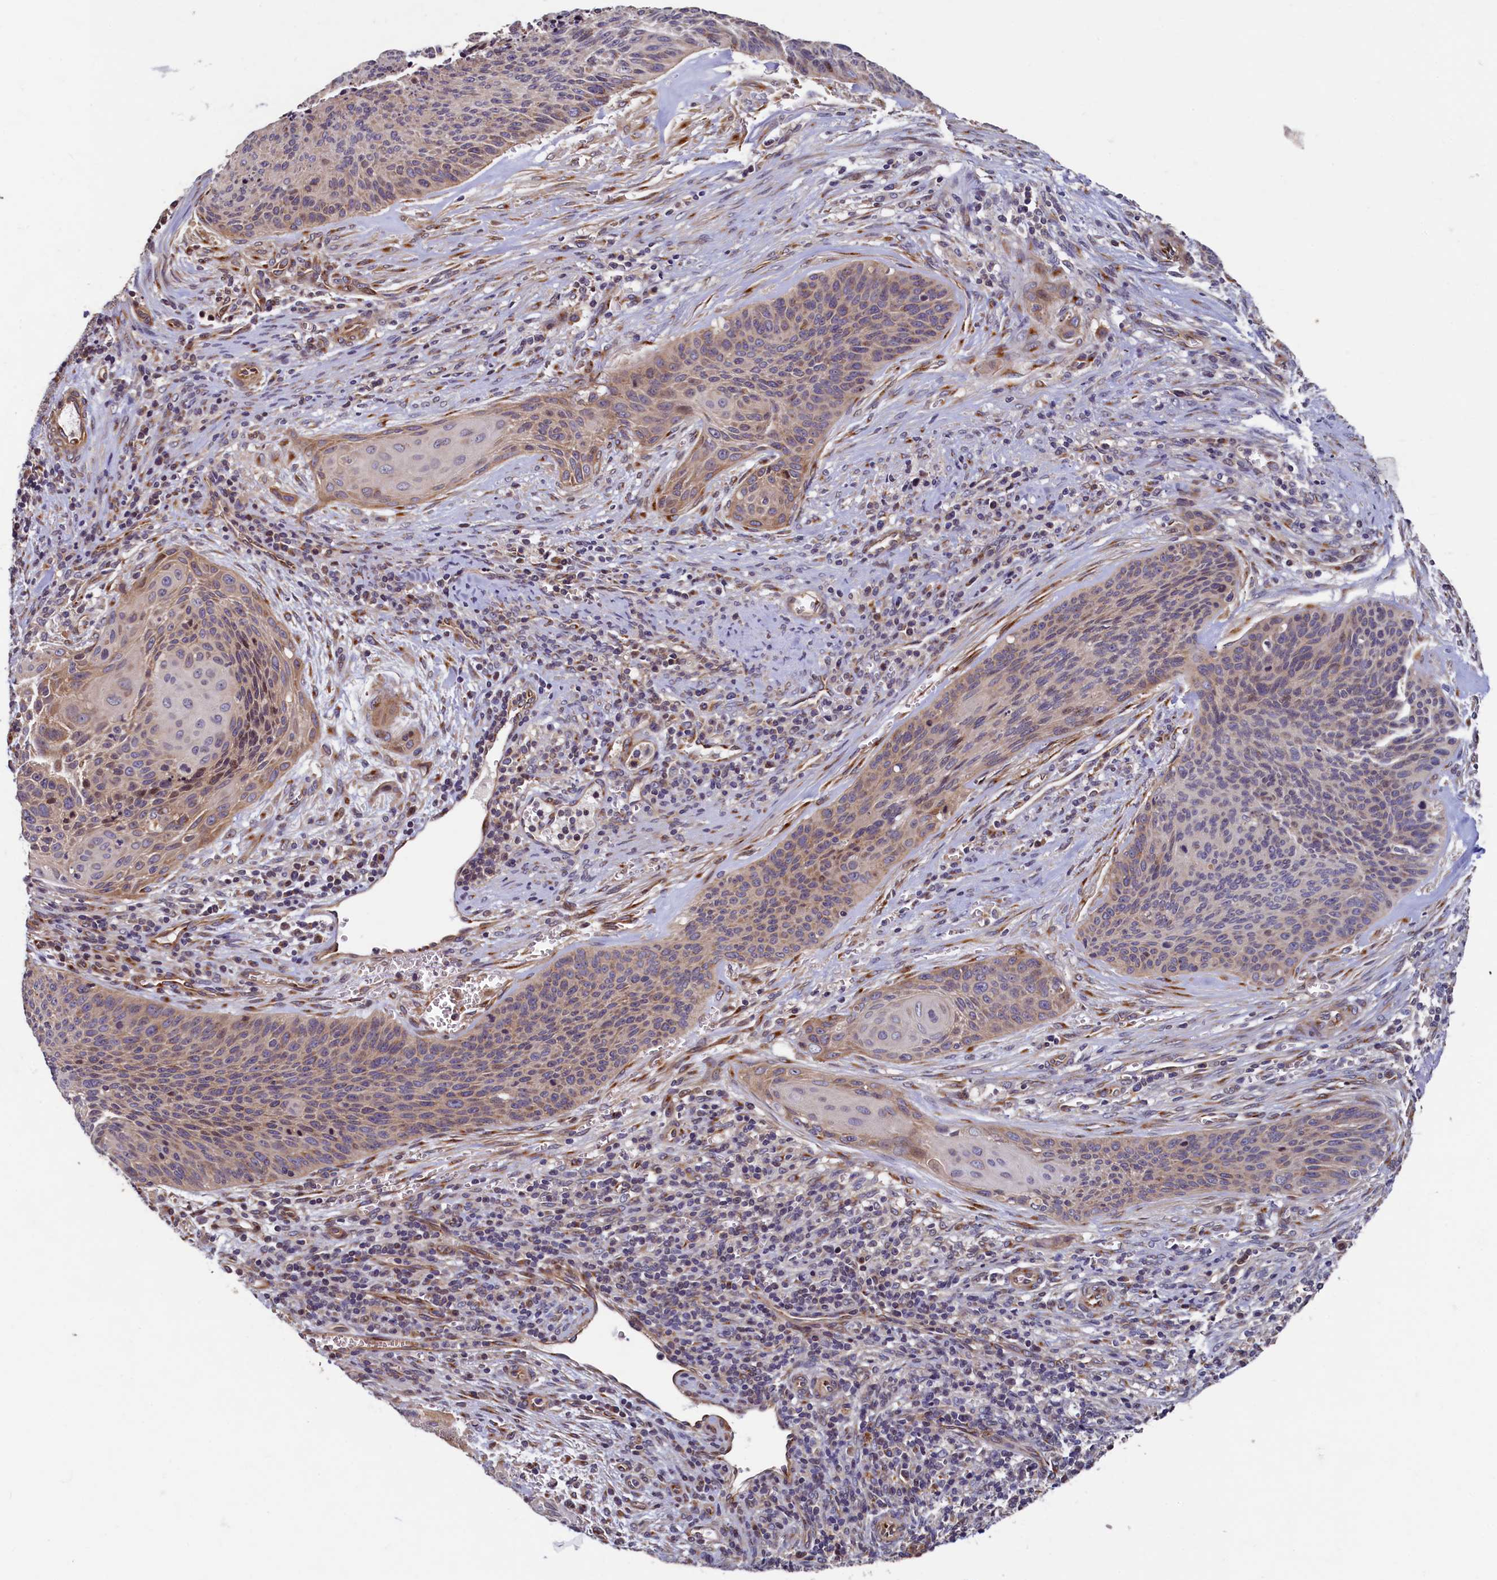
{"staining": {"intensity": "weak", "quantity": "<25%", "location": "cytoplasmic/membranous"}, "tissue": "cervical cancer", "cell_type": "Tumor cells", "image_type": "cancer", "snomed": [{"axis": "morphology", "description": "Squamous cell carcinoma, NOS"}, {"axis": "topography", "description": "Cervix"}], "caption": "Immunohistochemistry of cervical cancer (squamous cell carcinoma) reveals no expression in tumor cells.", "gene": "TMEM181", "patient": {"sex": "female", "age": 55}}